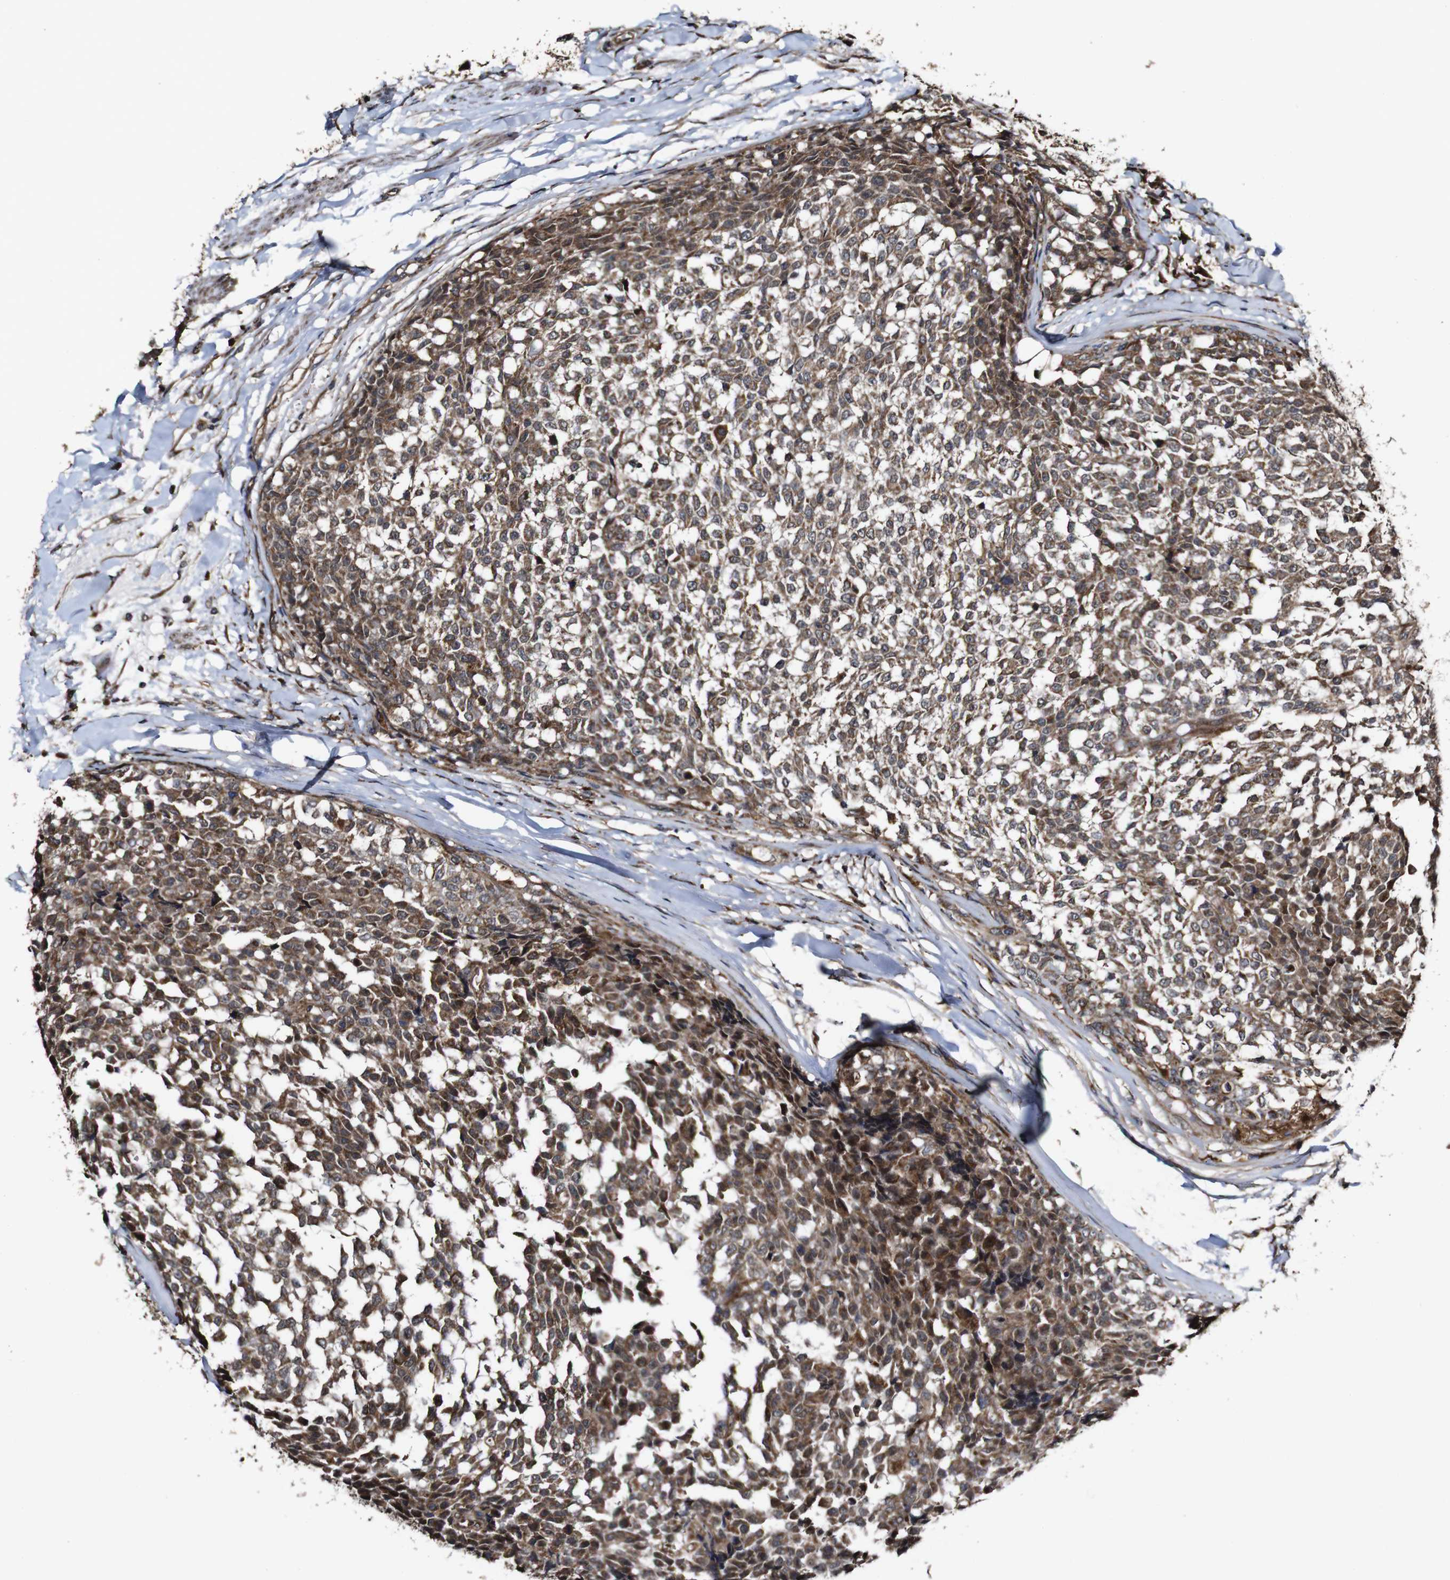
{"staining": {"intensity": "moderate", "quantity": ">75%", "location": "cytoplasmic/membranous"}, "tissue": "testis cancer", "cell_type": "Tumor cells", "image_type": "cancer", "snomed": [{"axis": "morphology", "description": "Seminoma, NOS"}, {"axis": "topography", "description": "Testis"}], "caption": "Testis cancer stained for a protein (brown) demonstrates moderate cytoplasmic/membranous positive expression in approximately >75% of tumor cells.", "gene": "BTN3A3", "patient": {"sex": "male", "age": 59}}